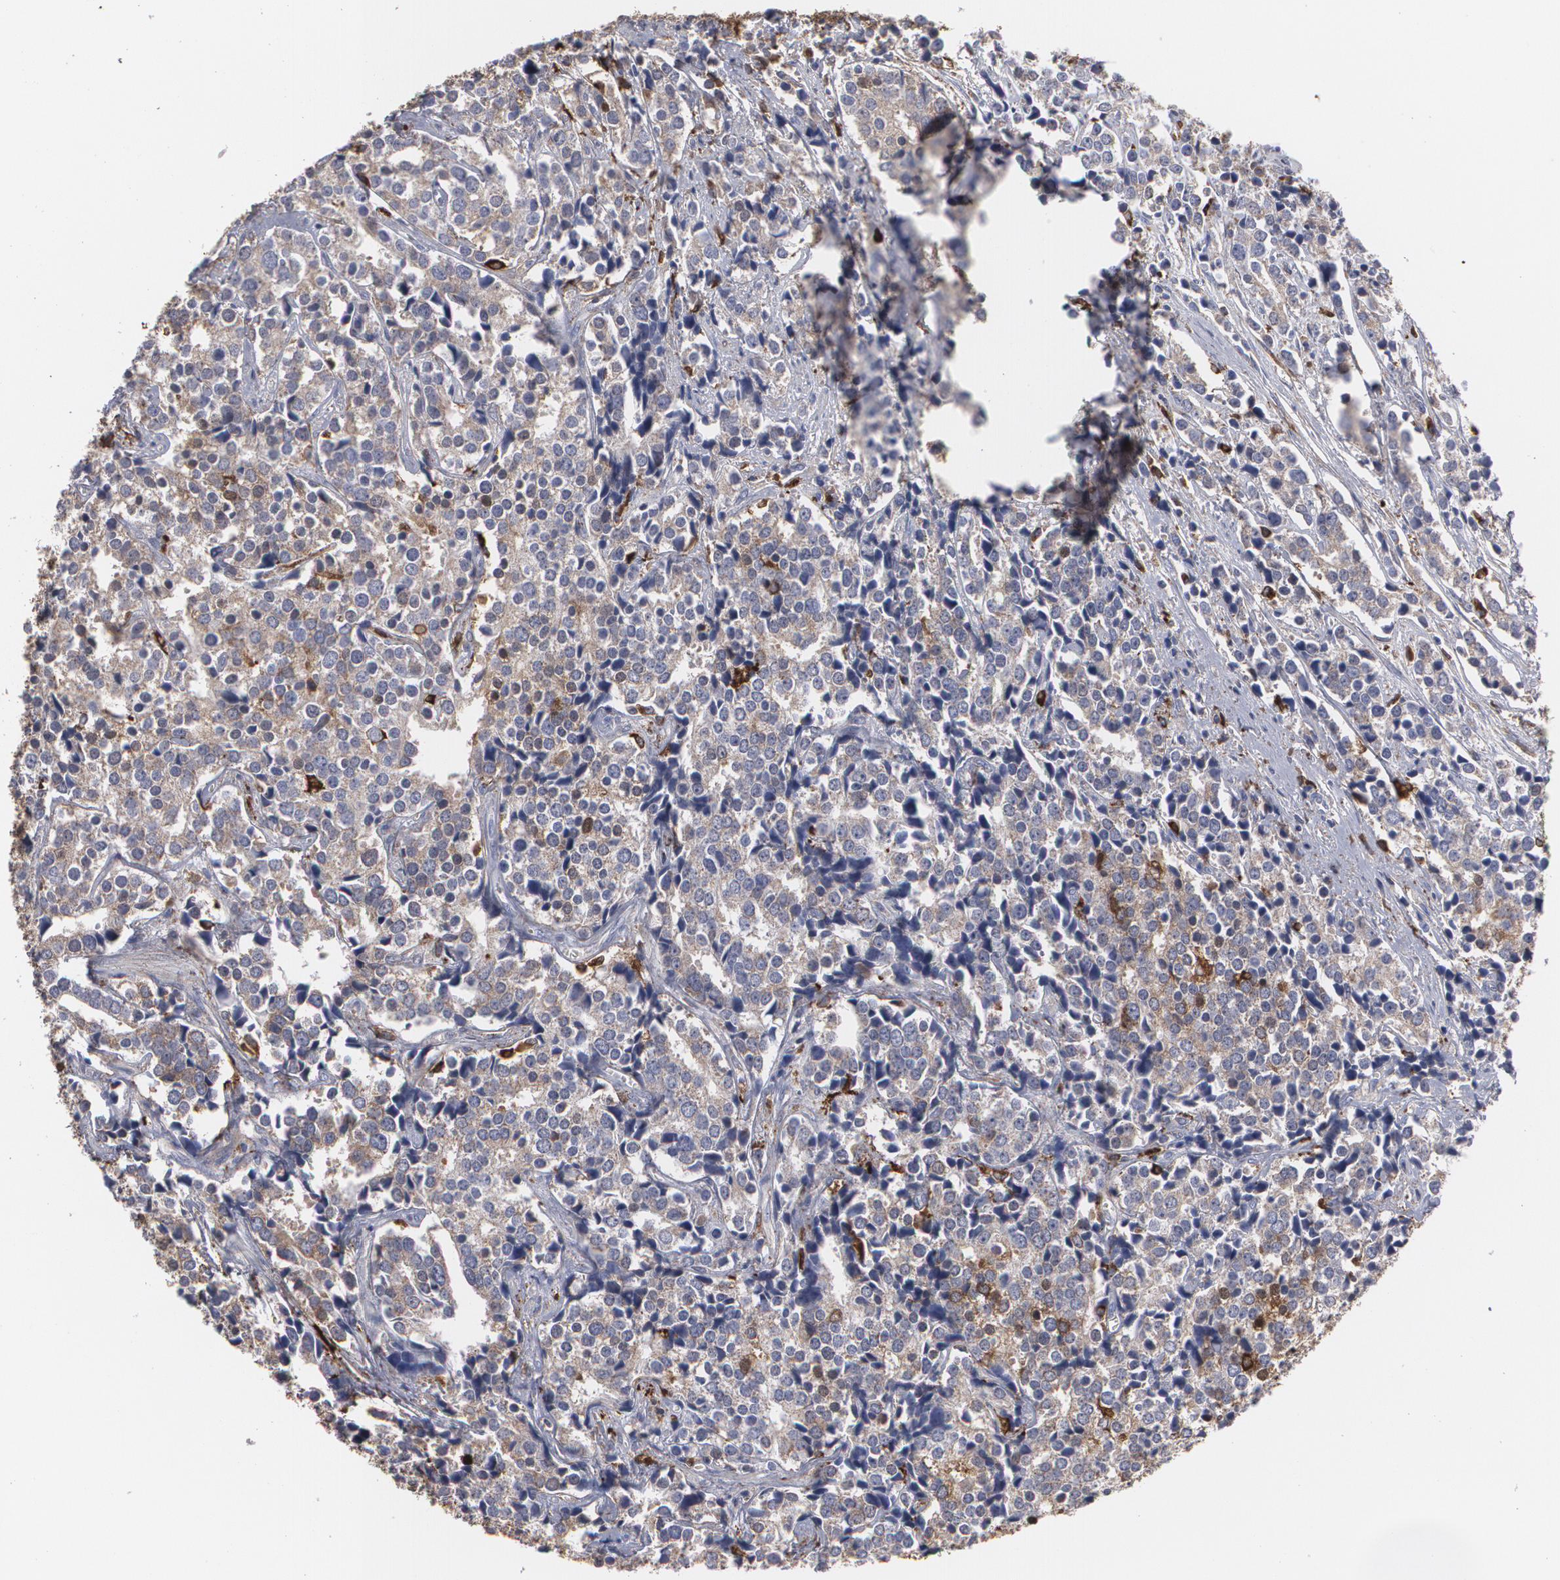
{"staining": {"intensity": "weak", "quantity": ">75%", "location": "cytoplasmic/membranous"}, "tissue": "prostate cancer", "cell_type": "Tumor cells", "image_type": "cancer", "snomed": [{"axis": "morphology", "description": "Adenocarcinoma, High grade"}, {"axis": "topography", "description": "Prostate"}], "caption": "This is an image of immunohistochemistry staining of prostate cancer, which shows weak staining in the cytoplasmic/membranous of tumor cells.", "gene": "ODC1", "patient": {"sex": "male", "age": 71}}